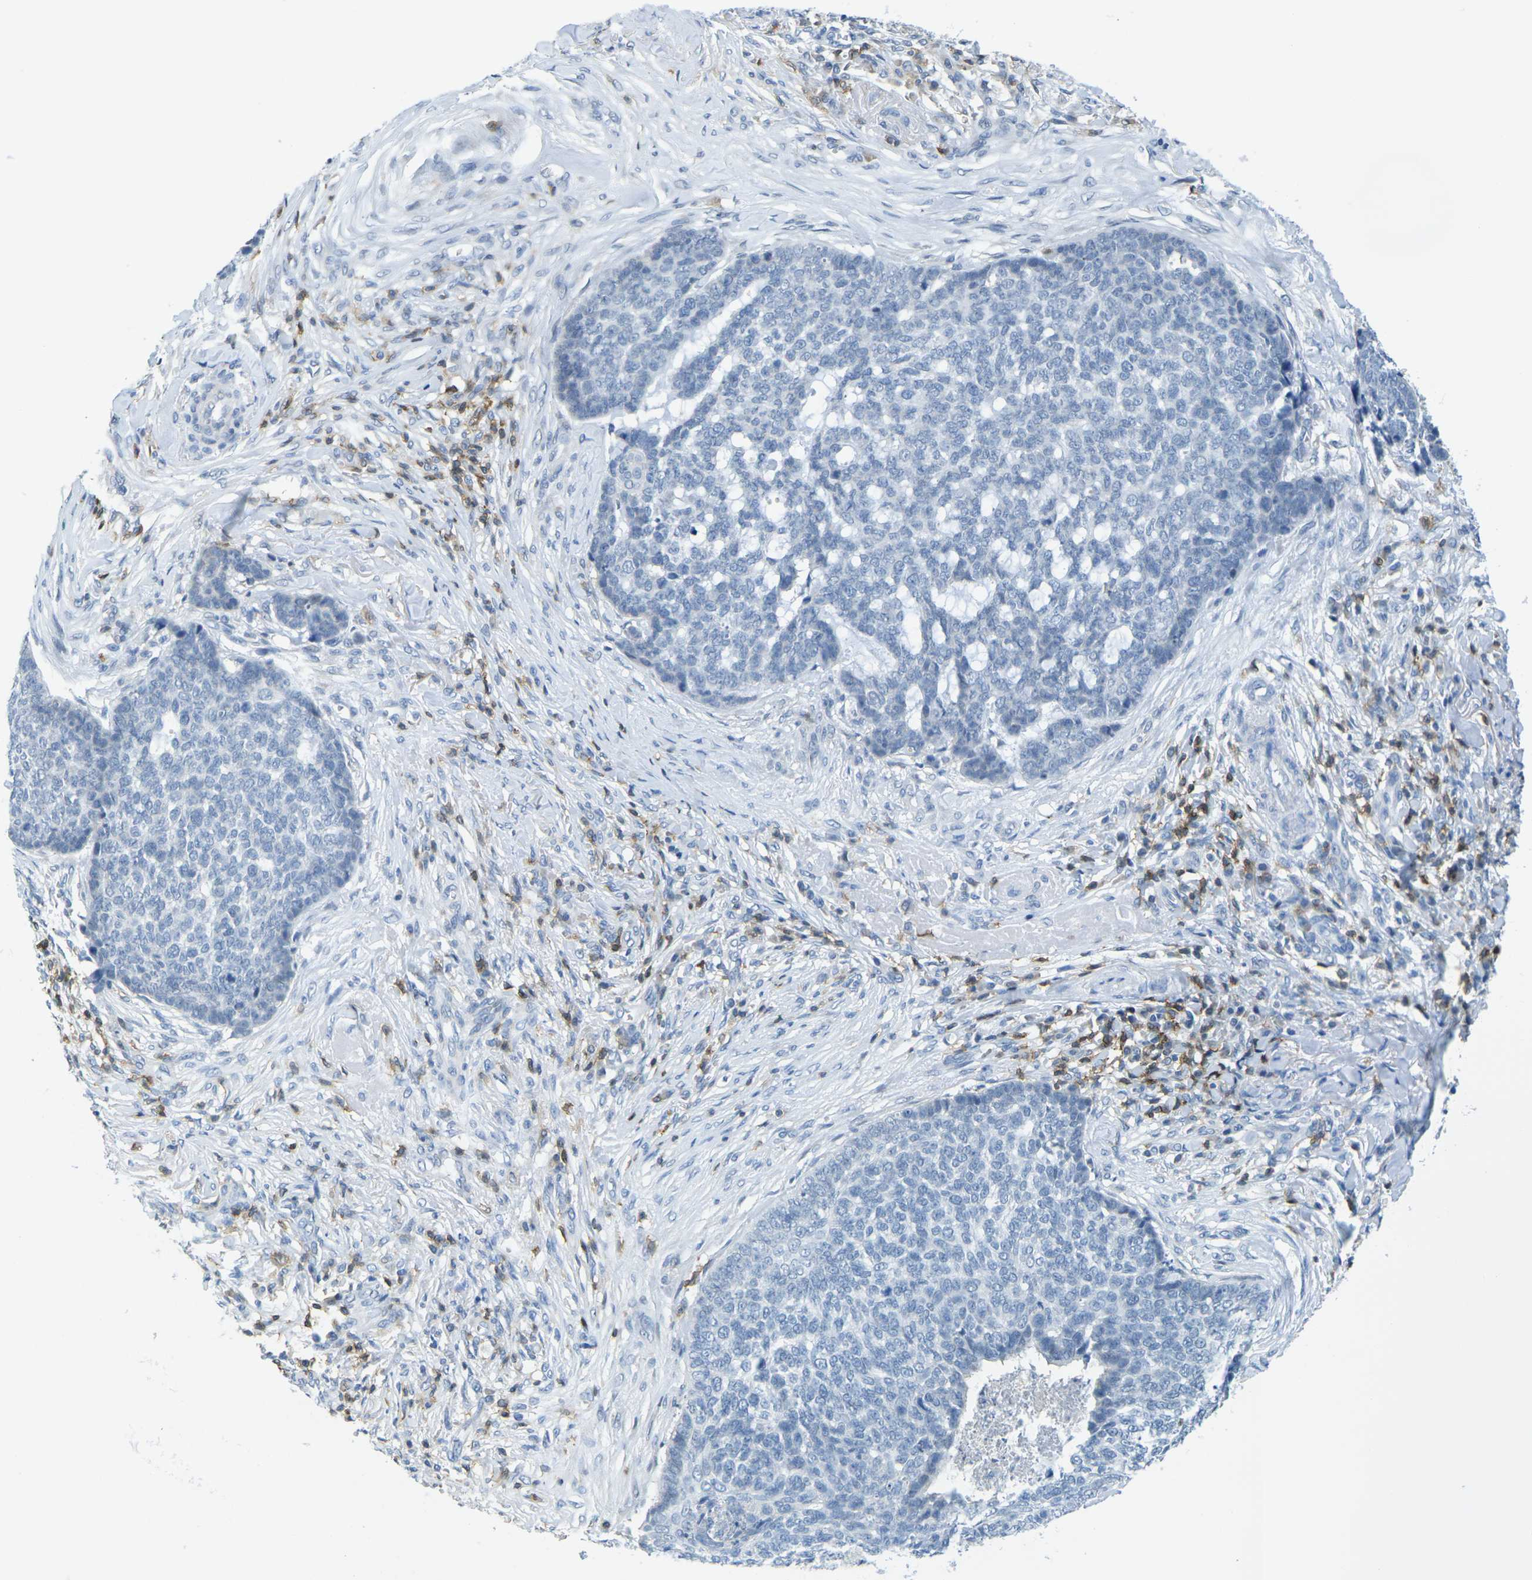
{"staining": {"intensity": "negative", "quantity": "none", "location": "none"}, "tissue": "skin cancer", "cell_type": "Tumor cells", "image_type": "cancer", "snomed": [{"axis": "morphology", "description": "Basal cell carcinoma"}, {"axis": "topography", "description": "Skin"}], "caption": "IHC of human skin cancer displays no expression in tumor cells.", "gene": "CD3D", "patient": {"sex": "male", "age": 84}}